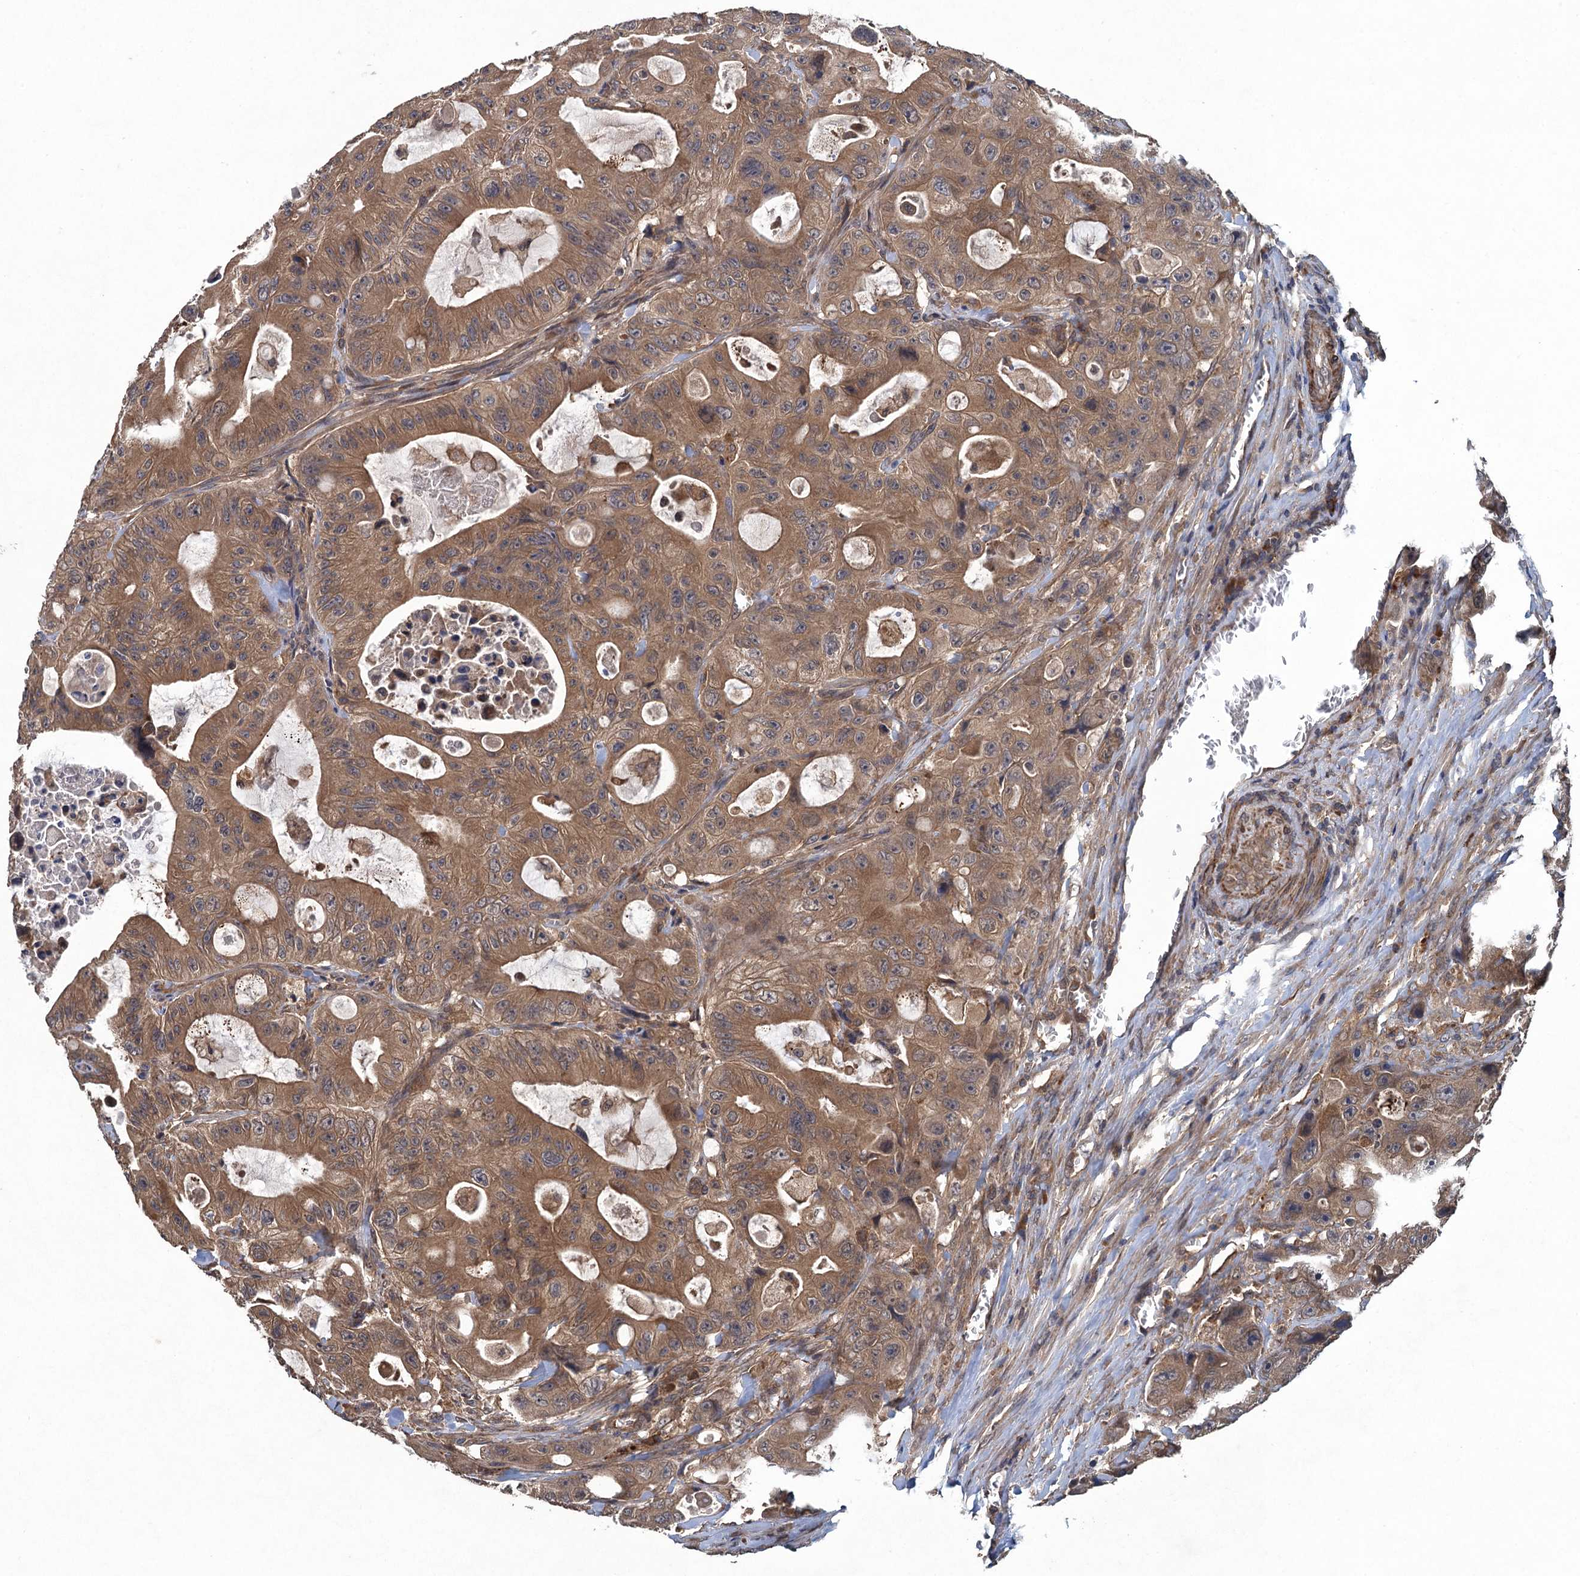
{"staining": {"intensity": "moderate", "quantity": ">75%", "location": "cytoplasmic/membranous"}, "tissue": "colorectal cancer", "cell_type": "Tumor cells", "image_type": "cancer", "snomed": [{"axis": "morphology", "description": "Adenocarcinoma, NOS"}, {"axis": "topography", "description": "Colon"}], "caption": "This photomicrograph shows colorectal adenocarcinoma stained with immunohistochemistry (IHC) to label a protein in brown. The cytoplasmic/membranous of tumor cells show moderate positivity for the protein. Nuclei are counter-stained blue.", "gene": "CNTN5", "patient": {"sex": "female", "age": 46}}